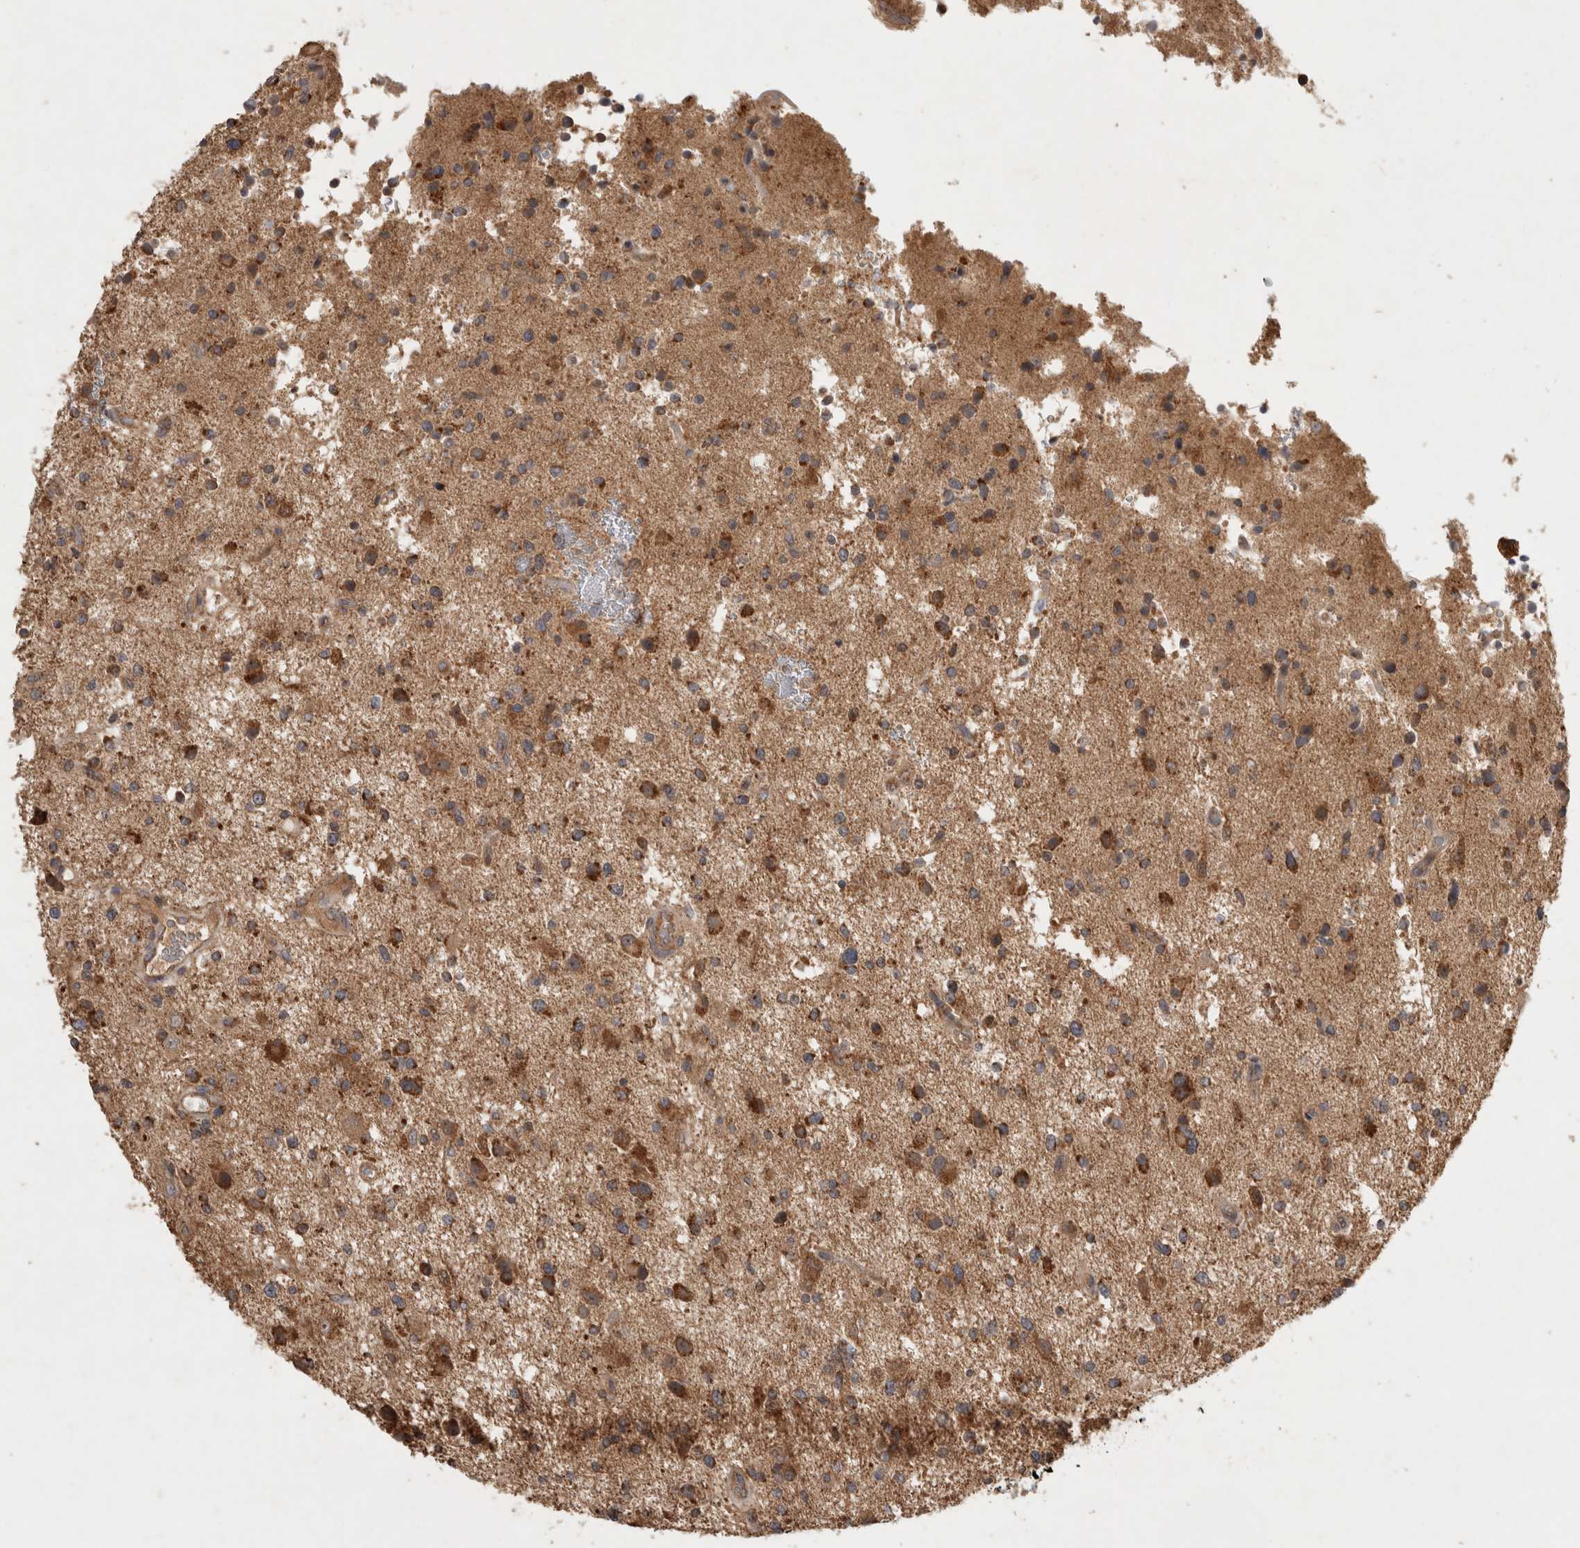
{"staining": {"intensity": "moderate", "quantity": "25%-75%", "location": "cytoplasmic/membranous"}, "tissue": "glioma", "cell_type": "Tumor cells", "image_type": "cancer", "snomed": [{"axis": "morphology", "description": "Glioma, malignant, High grade"}, {"axis": "topography", "description": "Brain"}], "caption": "Immunohistochemistry (IHC) (DAB (3,3'-diaminobenzidine)) staining of human glioma displays moderate cytoplasmic/membranous protein staining in about 25%-75% of tumor cells.", "gene": "SERAC1", "patient": {"sex": "male", "age": 33}}